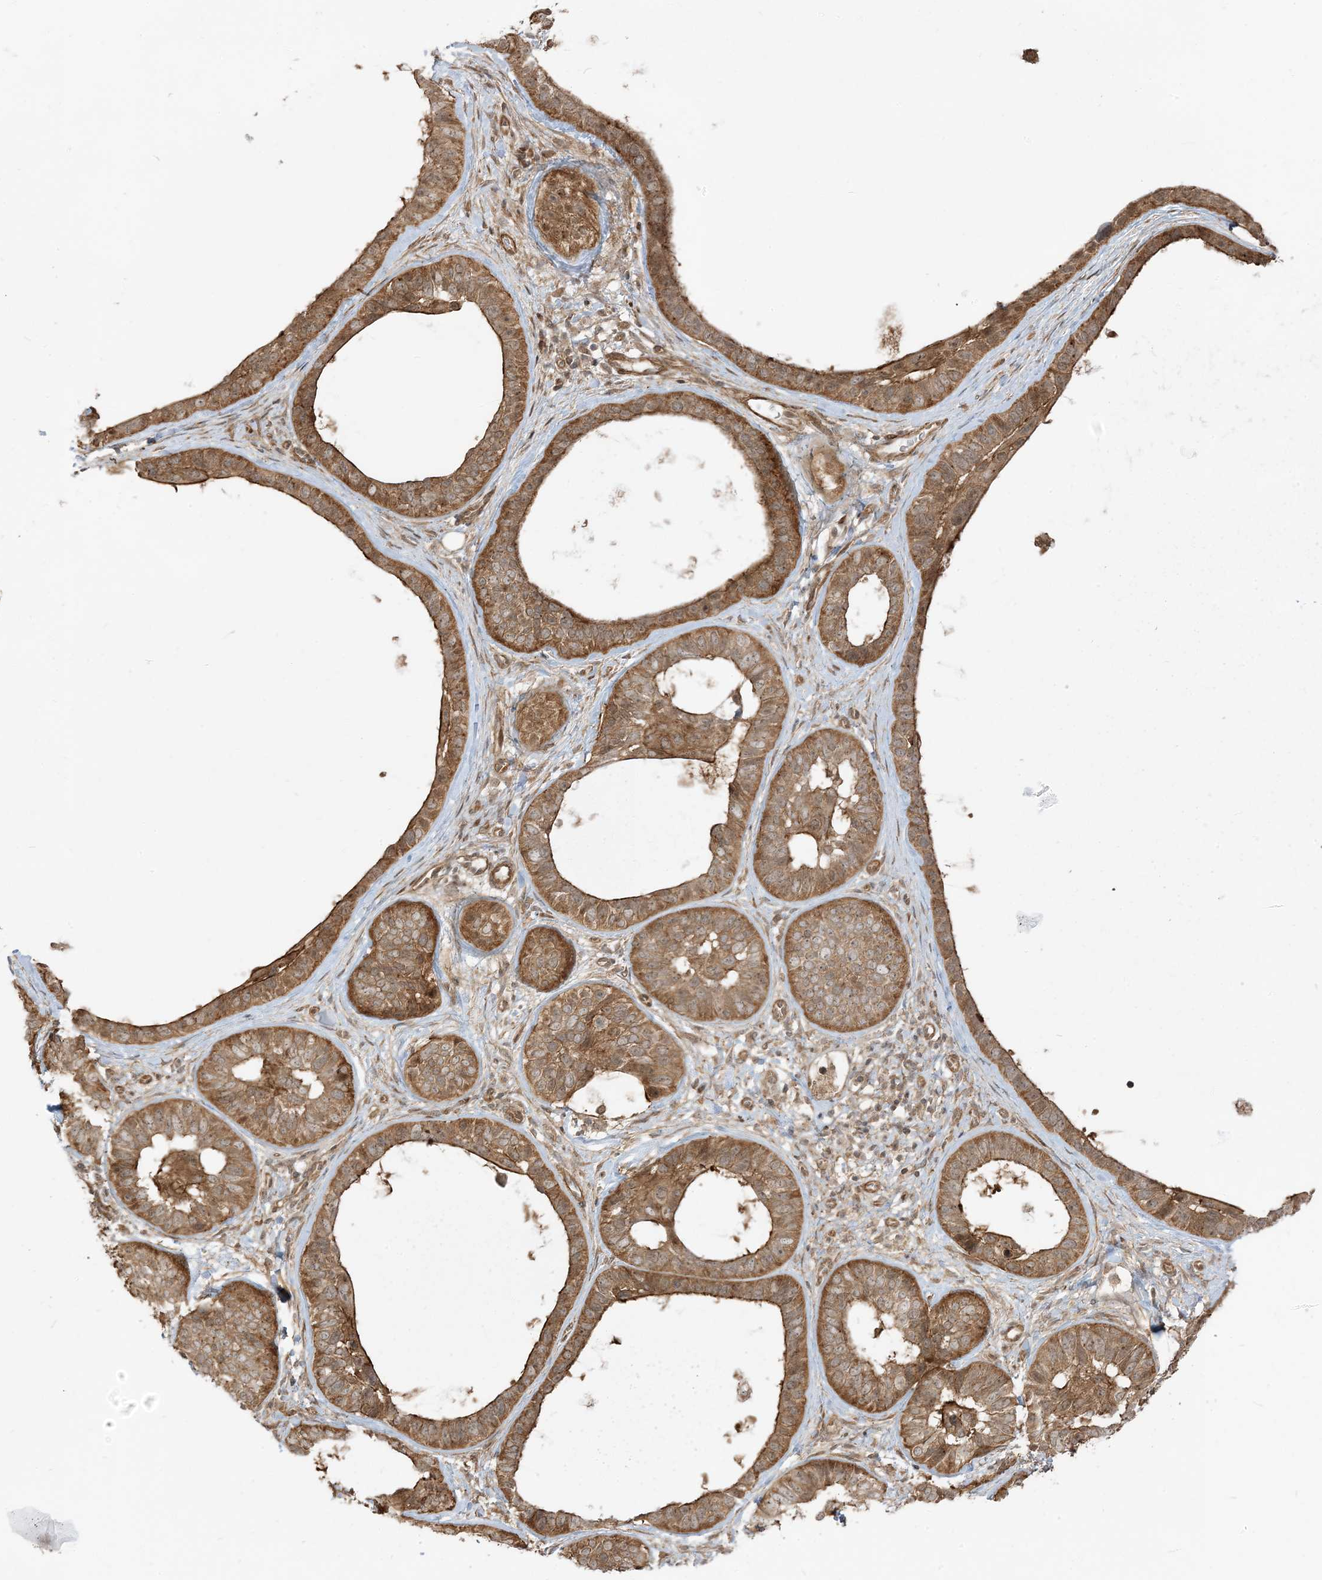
{"staining": {"intensity": "moderate", "quantity": ">75%", "location": "cytoplasmic/membranous,nuclear"}, "tissue": "skin cancer", "cell_type": "Tumor cells", "image_type": "cancer", "snomed": [{"axis": "morphology", "description": "Basal cell carcinoma"}, {"axis": "topography", "description": "Skin"}], "caption": "Immunohistochemical staining of skin basal cell carcinoma reveals moderate cytoplasmic/membranous and nuclear protein positivity in about >75% of tumor cells.", "gene": "TBCC", "patient": {"sex": "male", "age": 62}}